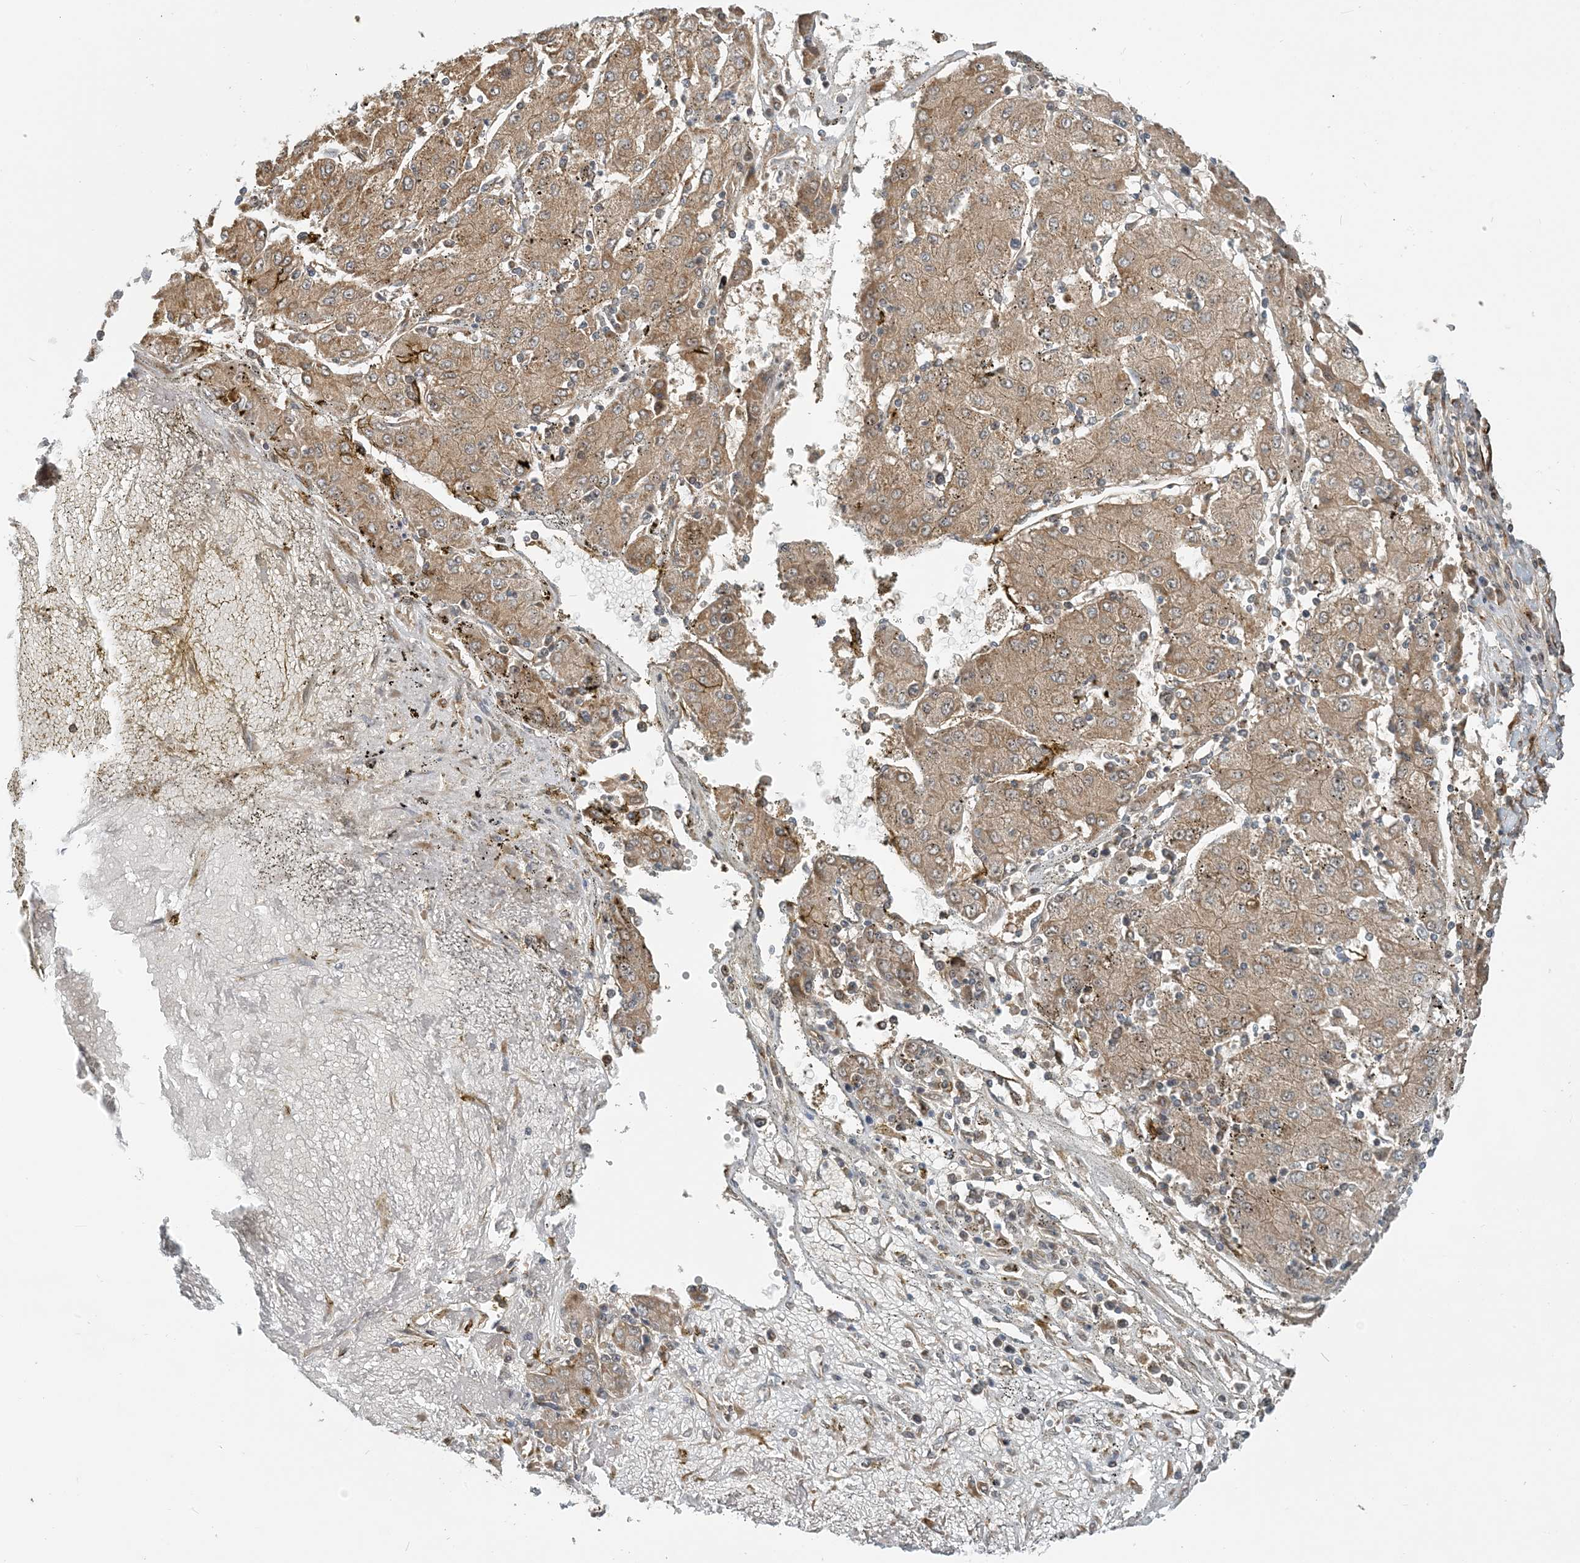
{"staining": {"intensity": "moderate", "quantity": ">75%", "location": "cytoplasmic/membranous"}, "tissue": "liver cancer", "cell_type": "Tumor cells", "image_type": "cancer", "snomed": [{"axis": "morphology", "description": "Carcinoma, Hepatocellular, NOS"}, {"axis": "topography", "description": "Liver"}], "caption": "This micrograph shows immunohistochemistry staining of liver cancer, with medium moderate cytoplasmic/membranous staining in approximately >75% of tumor cells.", "gene": "ZBTB3", "patient": {"sex": "male", "age": 72}}